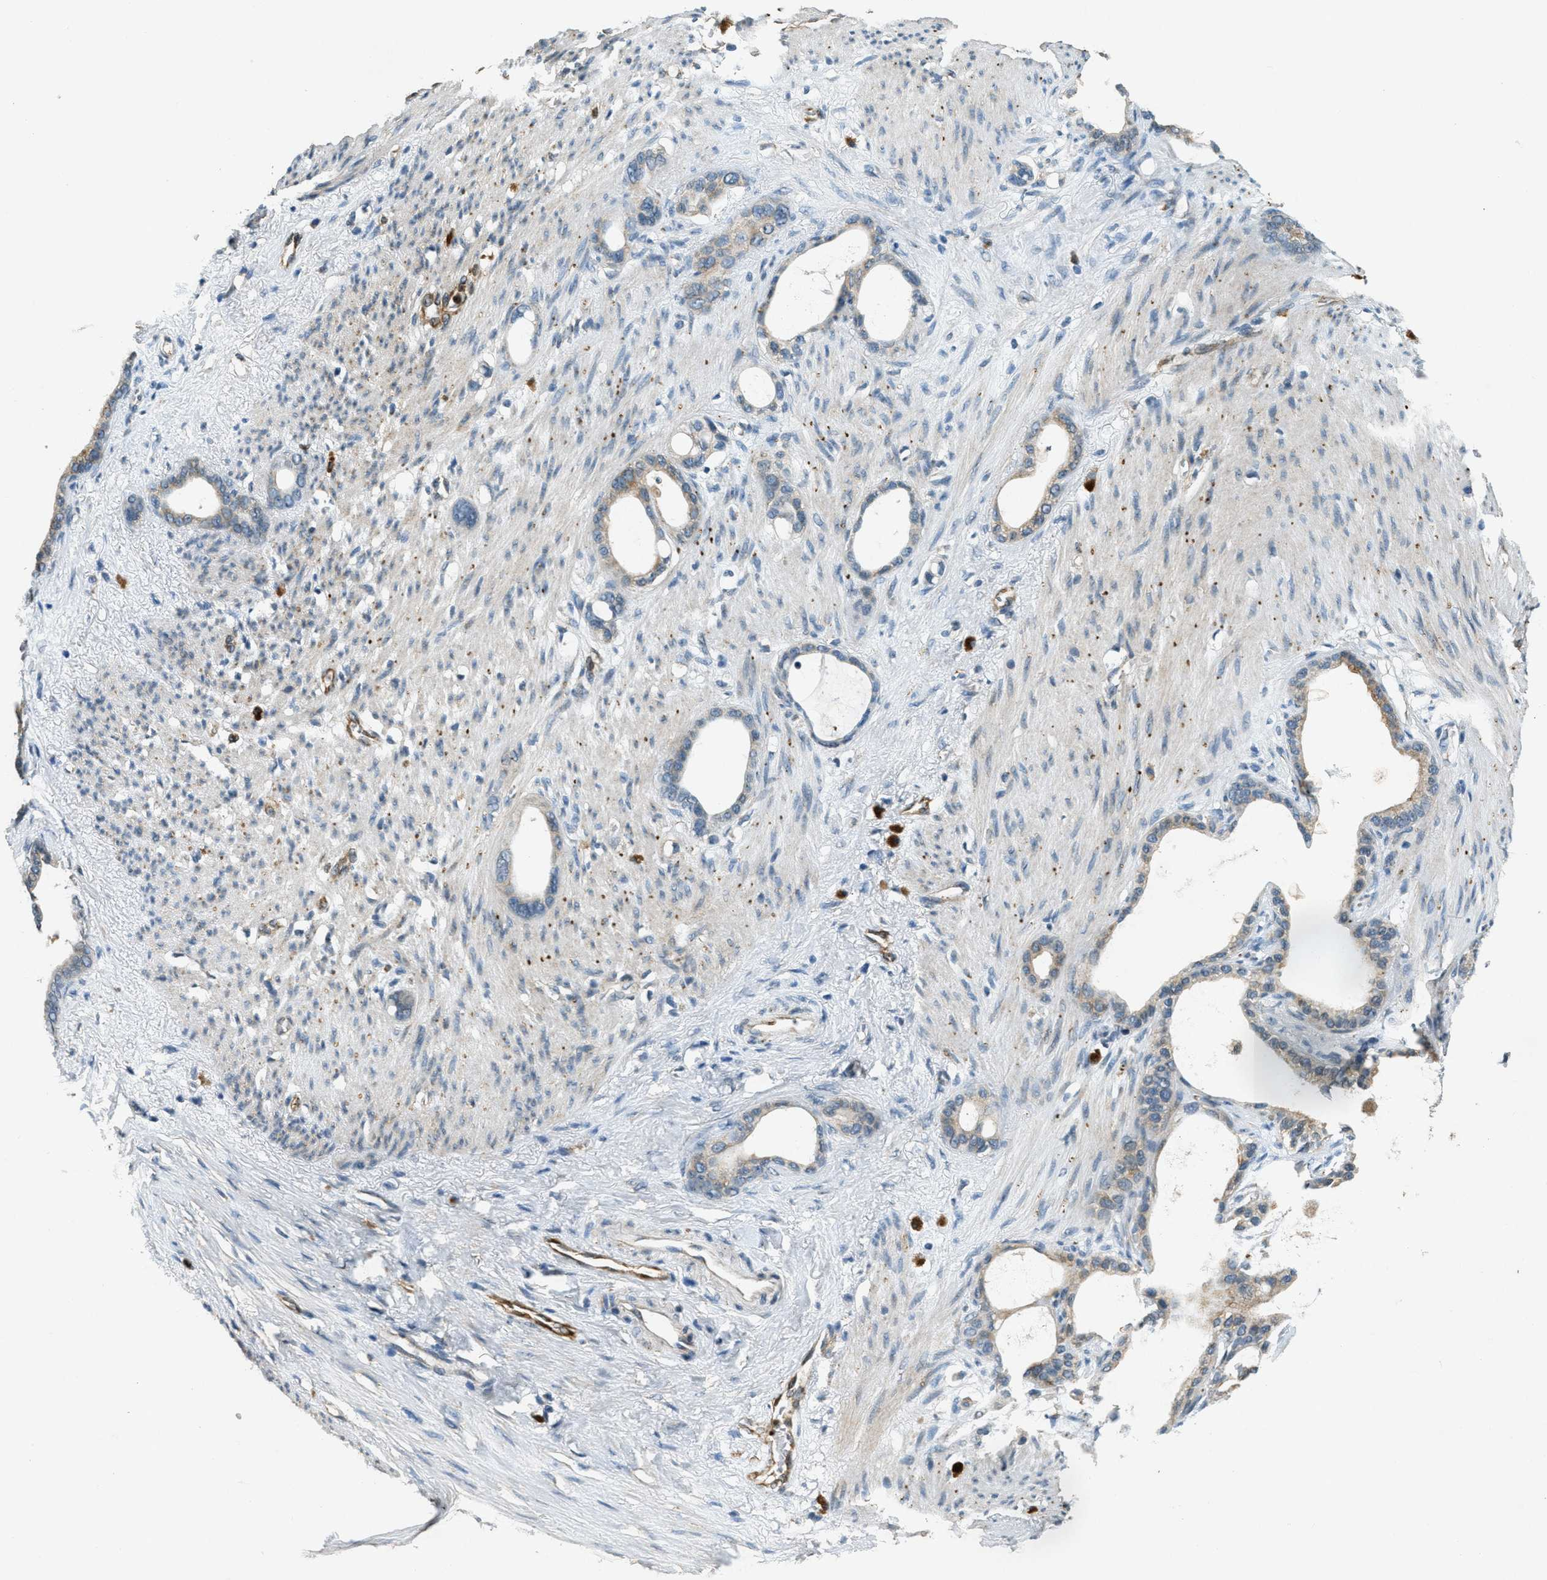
{"staining": {"intensity": "moderate", "quantity": ">75%", "location": "cytoplasmic/membranous"}, "tissue": "stomach cancer", "cell_type": "Tumor cells", "image_type": "cancer", "snomed": [{"axis": "morphology", "description": "Adenocarcinoma, NOS"}, {"axis": "topography", "description": "Stomach"}], "caption": "IHC photomicrograph of neoplastic tissue: stomach cancer (adenocarcinoma) stained using immunohistochemistry displays medium levels of moderate protein expression localized specifically in the cytoplasmic/membranous of tumor cells, appearing as a cytoplasmic/membranous brown color.", "gene": "RAB3D", "patient": {"sex": "female", "age": 75}}